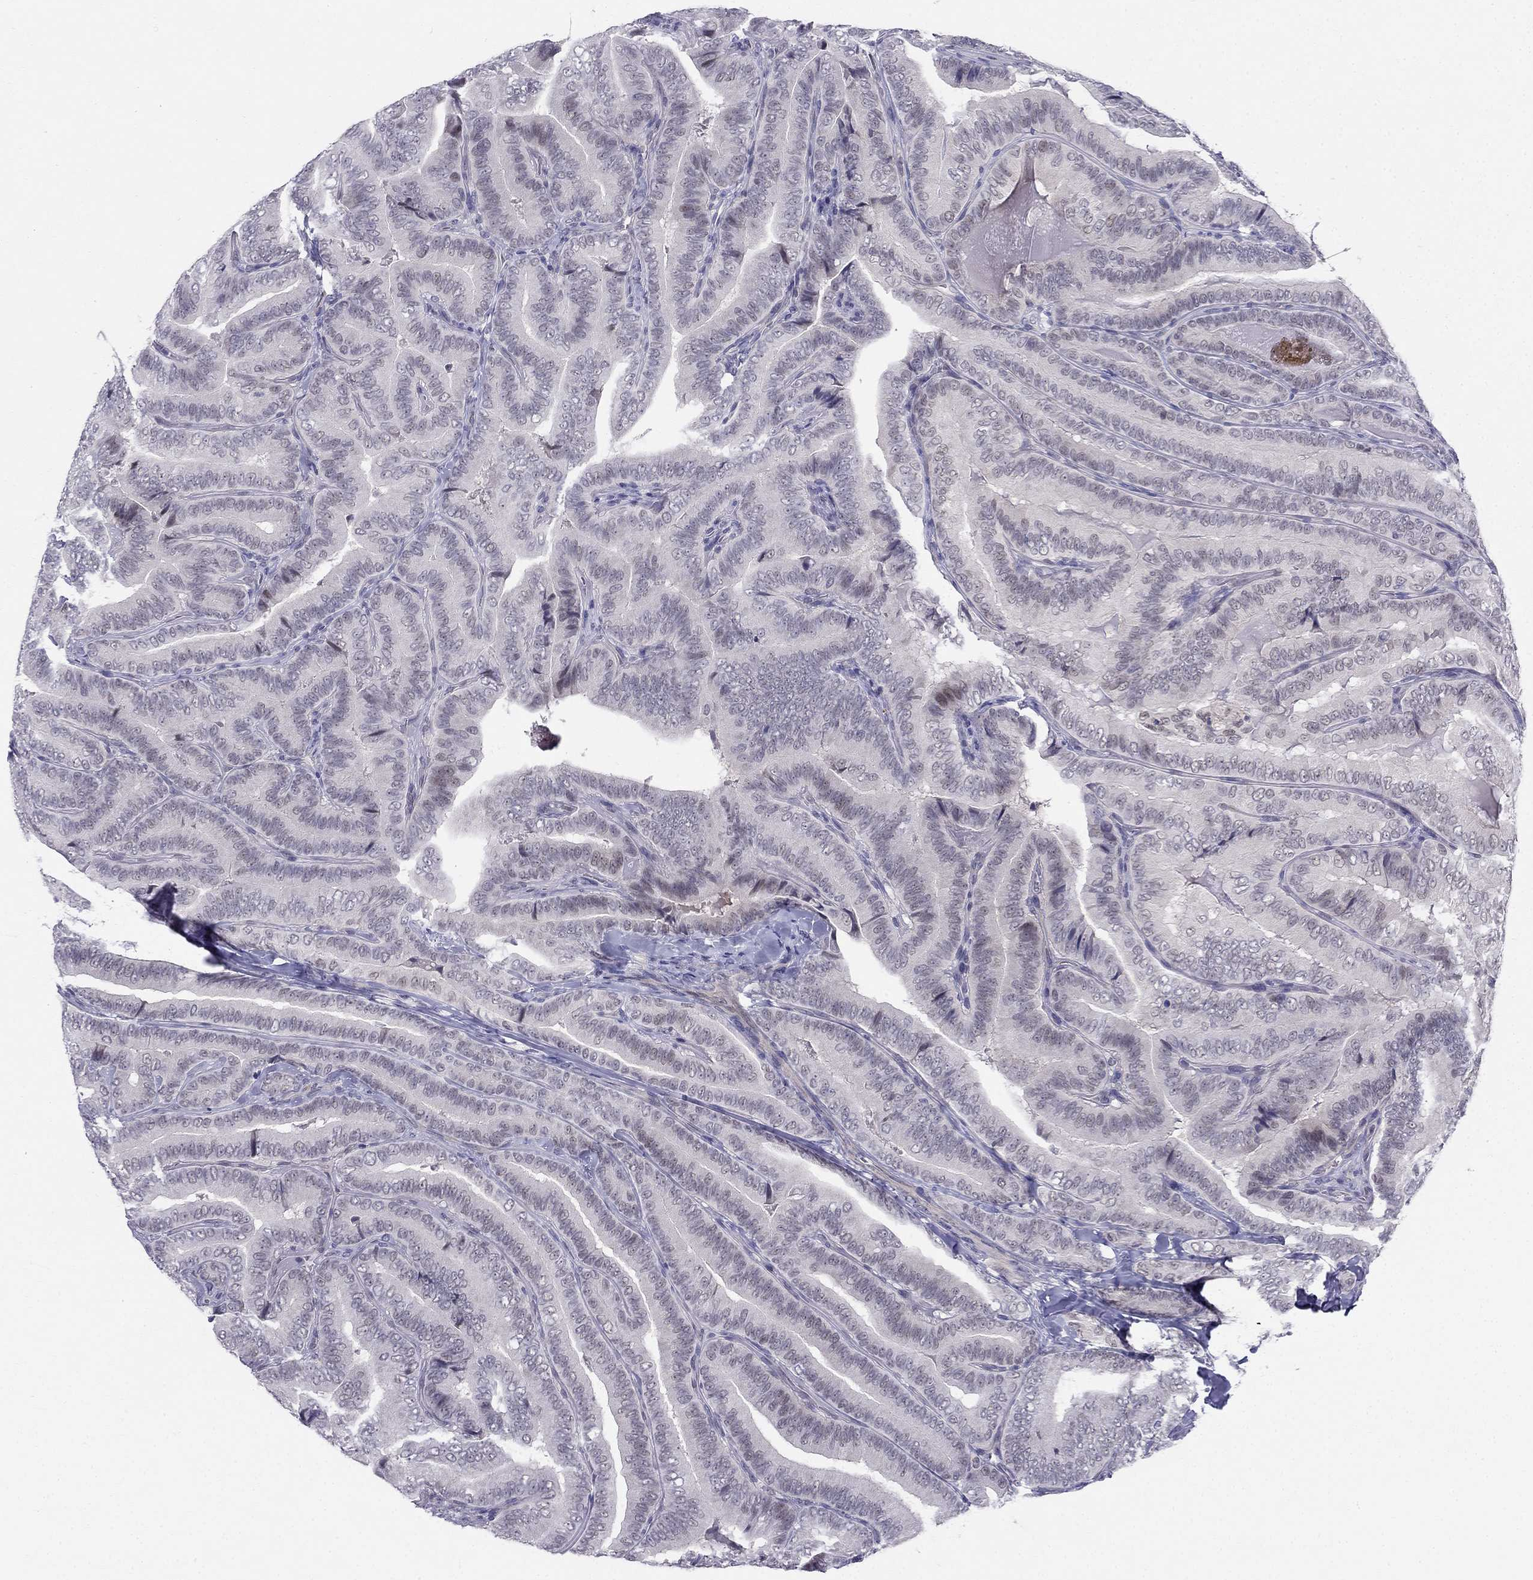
{"staining": {"intensity": "negative", "quantity": "none", "location": "none"}, "tissue": "thyroid cancer", "cell_type": "Tumor cells", "image_type": "cancer", "snomed": [{"axis": "morphology", "description": "Papillary adenocarcinoma, NOS"}, {"axis": "topography", "description": "Thyroid gland"}], "caption": "Micrograph shows no significant protein staining in tumor cells of thyroid cancer.", "gene": "BAG5", "patient": {"sex": "male", "age": 61}}